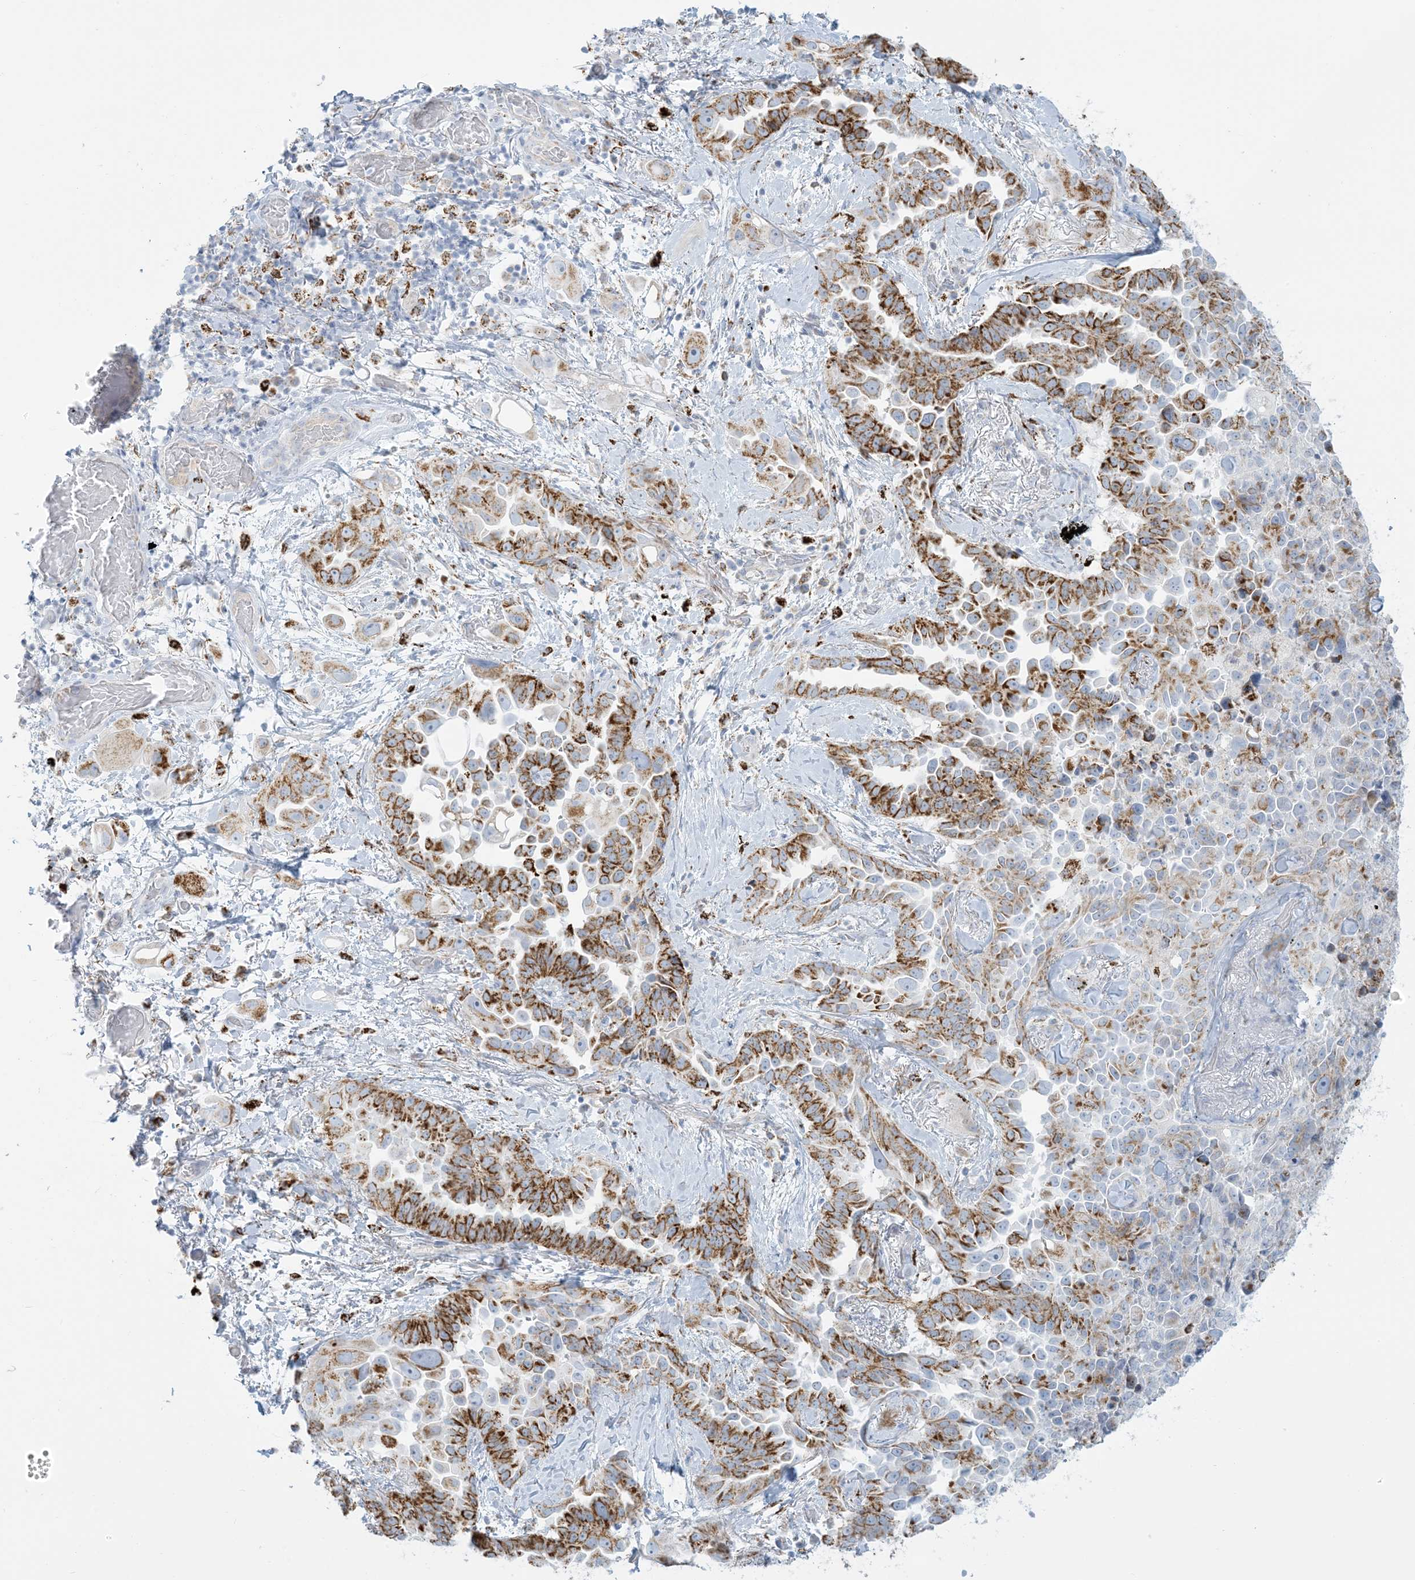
{"staining": {"intensity": "moderate", "quantity": ">75%", "location": "cytoplasmic/membranous"}, "tissue": "lung cancer", "cell_type": "Tumor cells", "image_type": "cancer", "snomed": [{"axis": "morphology", "description": "Adenocarcinoma, NOS"}, {"axis": "topography", "description": "Lung"}], "caption": "Lung cancer (adenocarcinoma) was stained to show a protein in brown. There is medium levels of moderate cytoplasmic/membranous positivity in approximately >75% of tumor cells. The staining was performed using DAB to visualize the protein expression in brown, while the nuclei were stained in blue with hematoxylin (Magnification: 20x).", "gene": "ZDHHC4", "patient": {"sex": "female", "age": 67}}